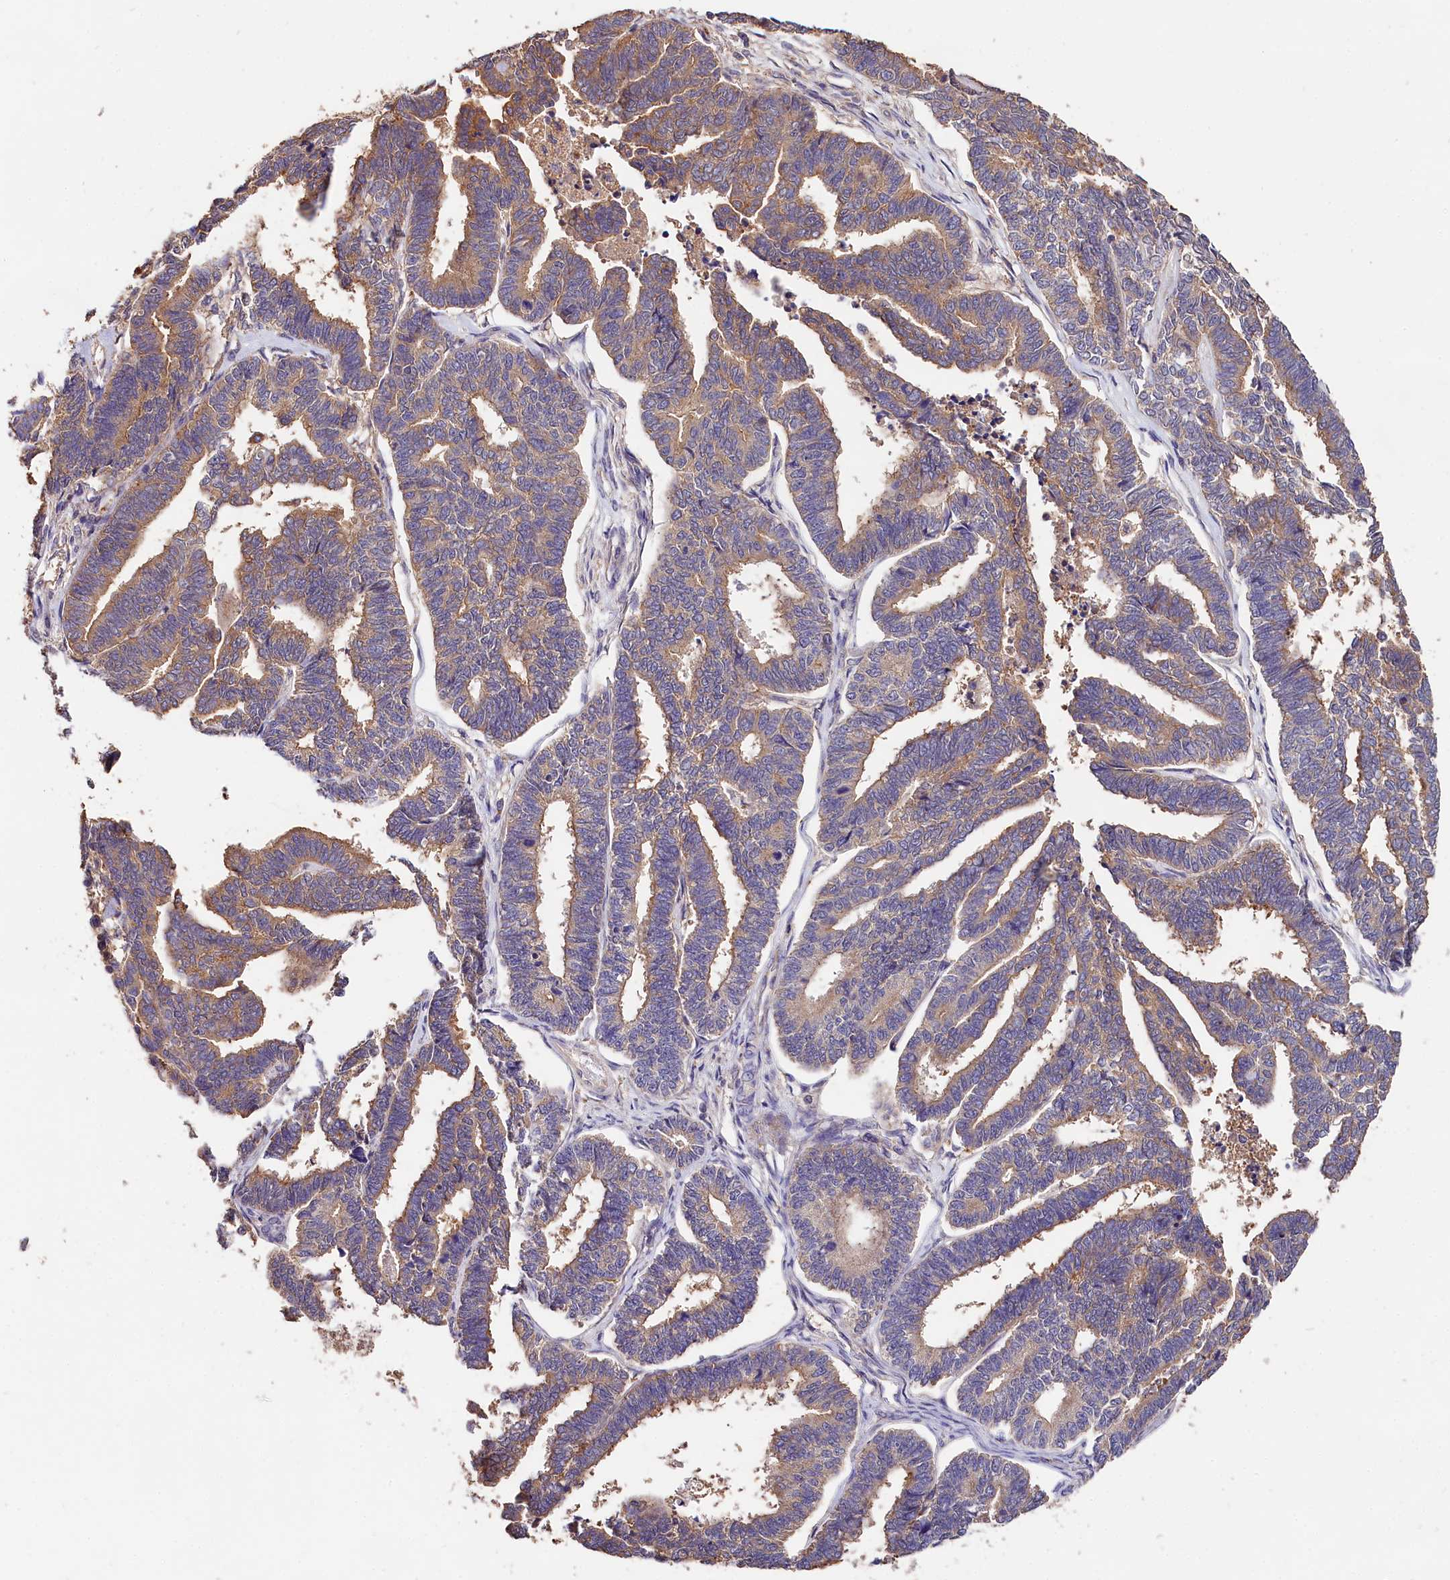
{"staining": {"intensity": "moderate", "quantity": "25%-75%", "location": "cytoplasmic/membranous"}, "tissue": "endometrial cancer", "cell_type": "Tumor cells", "image_type": "cancer", "snomed": [{"axis": "morphology", "description": "Adenocarcinoma, NOS"}, {"axis": "topography", "description": "Endometrium"}], "caption": "Immunohistochemical staining of endometrial cancer reveals medium levels of moderate cytoplasmic/membranous staining in about 25%-75% of tumor cells.", "gene": "OAS3", "patient": {"sex": "female", "age": 70}}